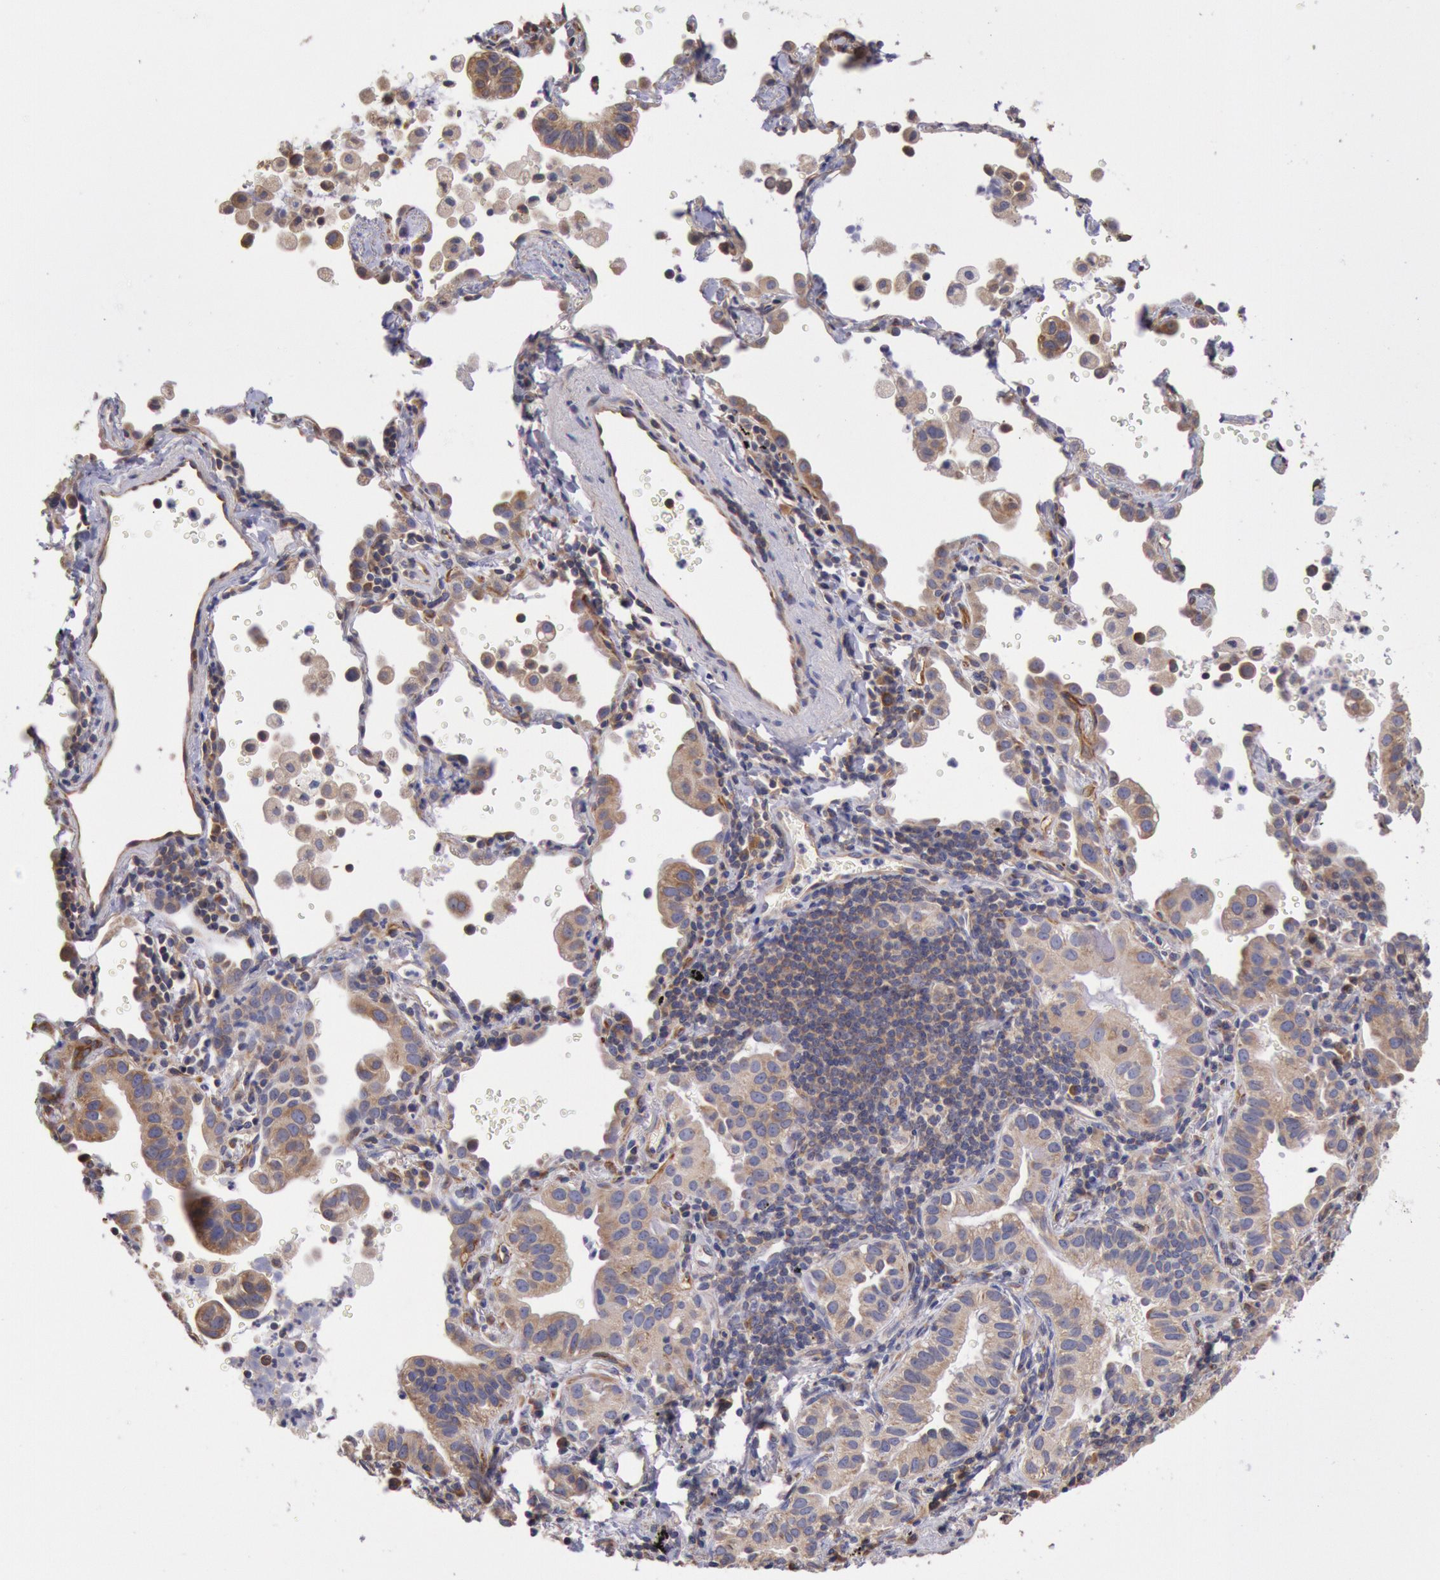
{"staining": {"intensity": "moderate", "quantity": ">75%", "location": "cytoplasmic/membranous"}, "tissue": "lung cancer", "cell_type": "Tumor cells", "image_type": "cancer", "snomed": [{"axis": "morphology", "description": "Adenocarcinoma, NOS"}, {"axis": "topography", "description": "Lung"}], "caption": "This photomicrograph reveals IHC staining of human adenocarcinoma (lung), with medium moderate cytoplasmic/membranous expression in approximately >75% of tumor cells.", "gene": "DRG1", "patient": {"sex": "female", "age": 50}}